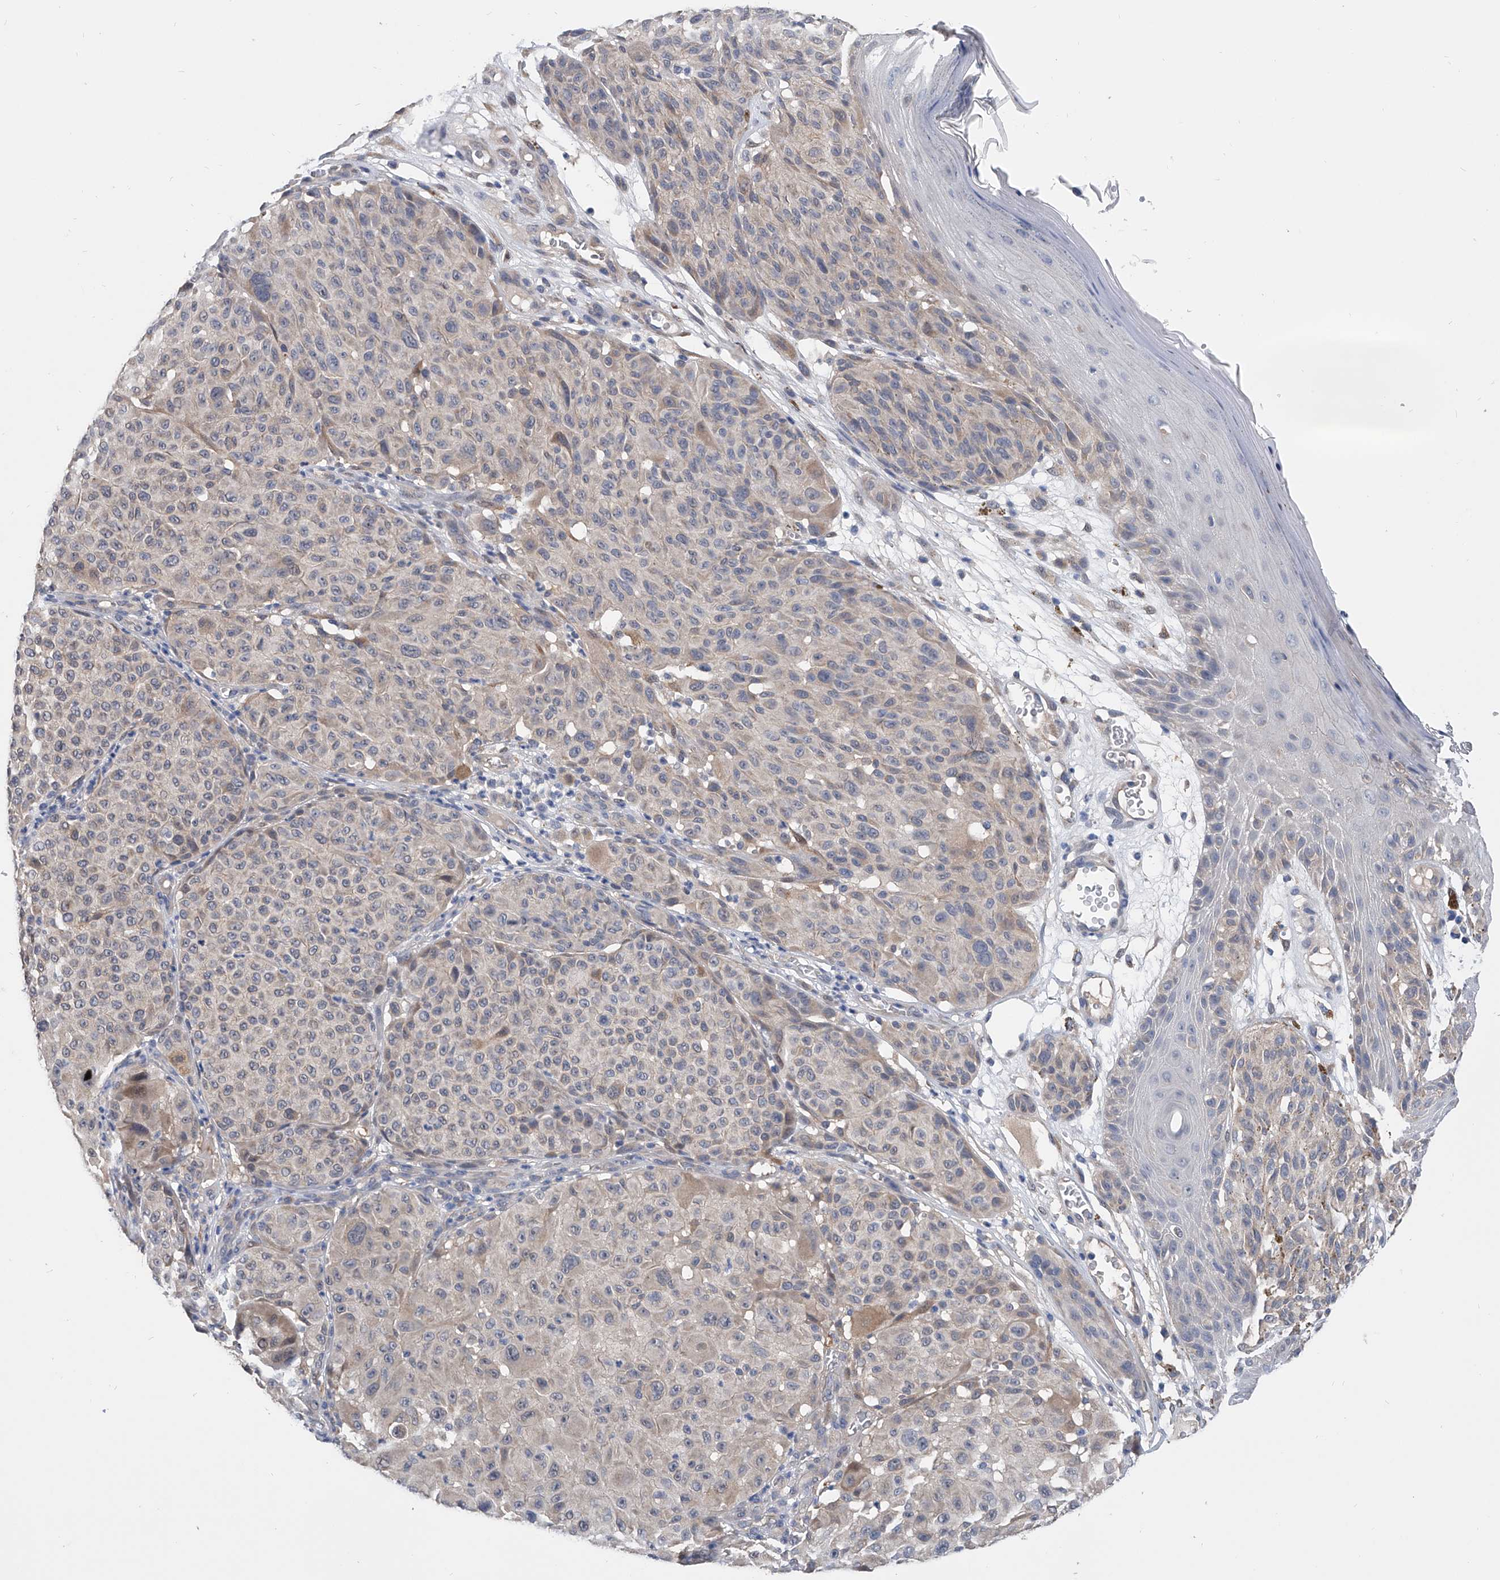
{"staining": {"intensity": "negative", "quantity": "none", "location": "none"}, "tissue": "melanoma", "cell_type": "Tumor cells", "image_type": "cancer", "snomed": [{"axis": "morphology", "description": "Malignant melanoma, NOS"}, {"axis": "topography", "description": "Skin"}], "caption": "A photomicrograph of human malignant melanoma is negative for staining in tumor cells.", "gene": "PGM3", "patient": {"sex": "male", "age": 83}}